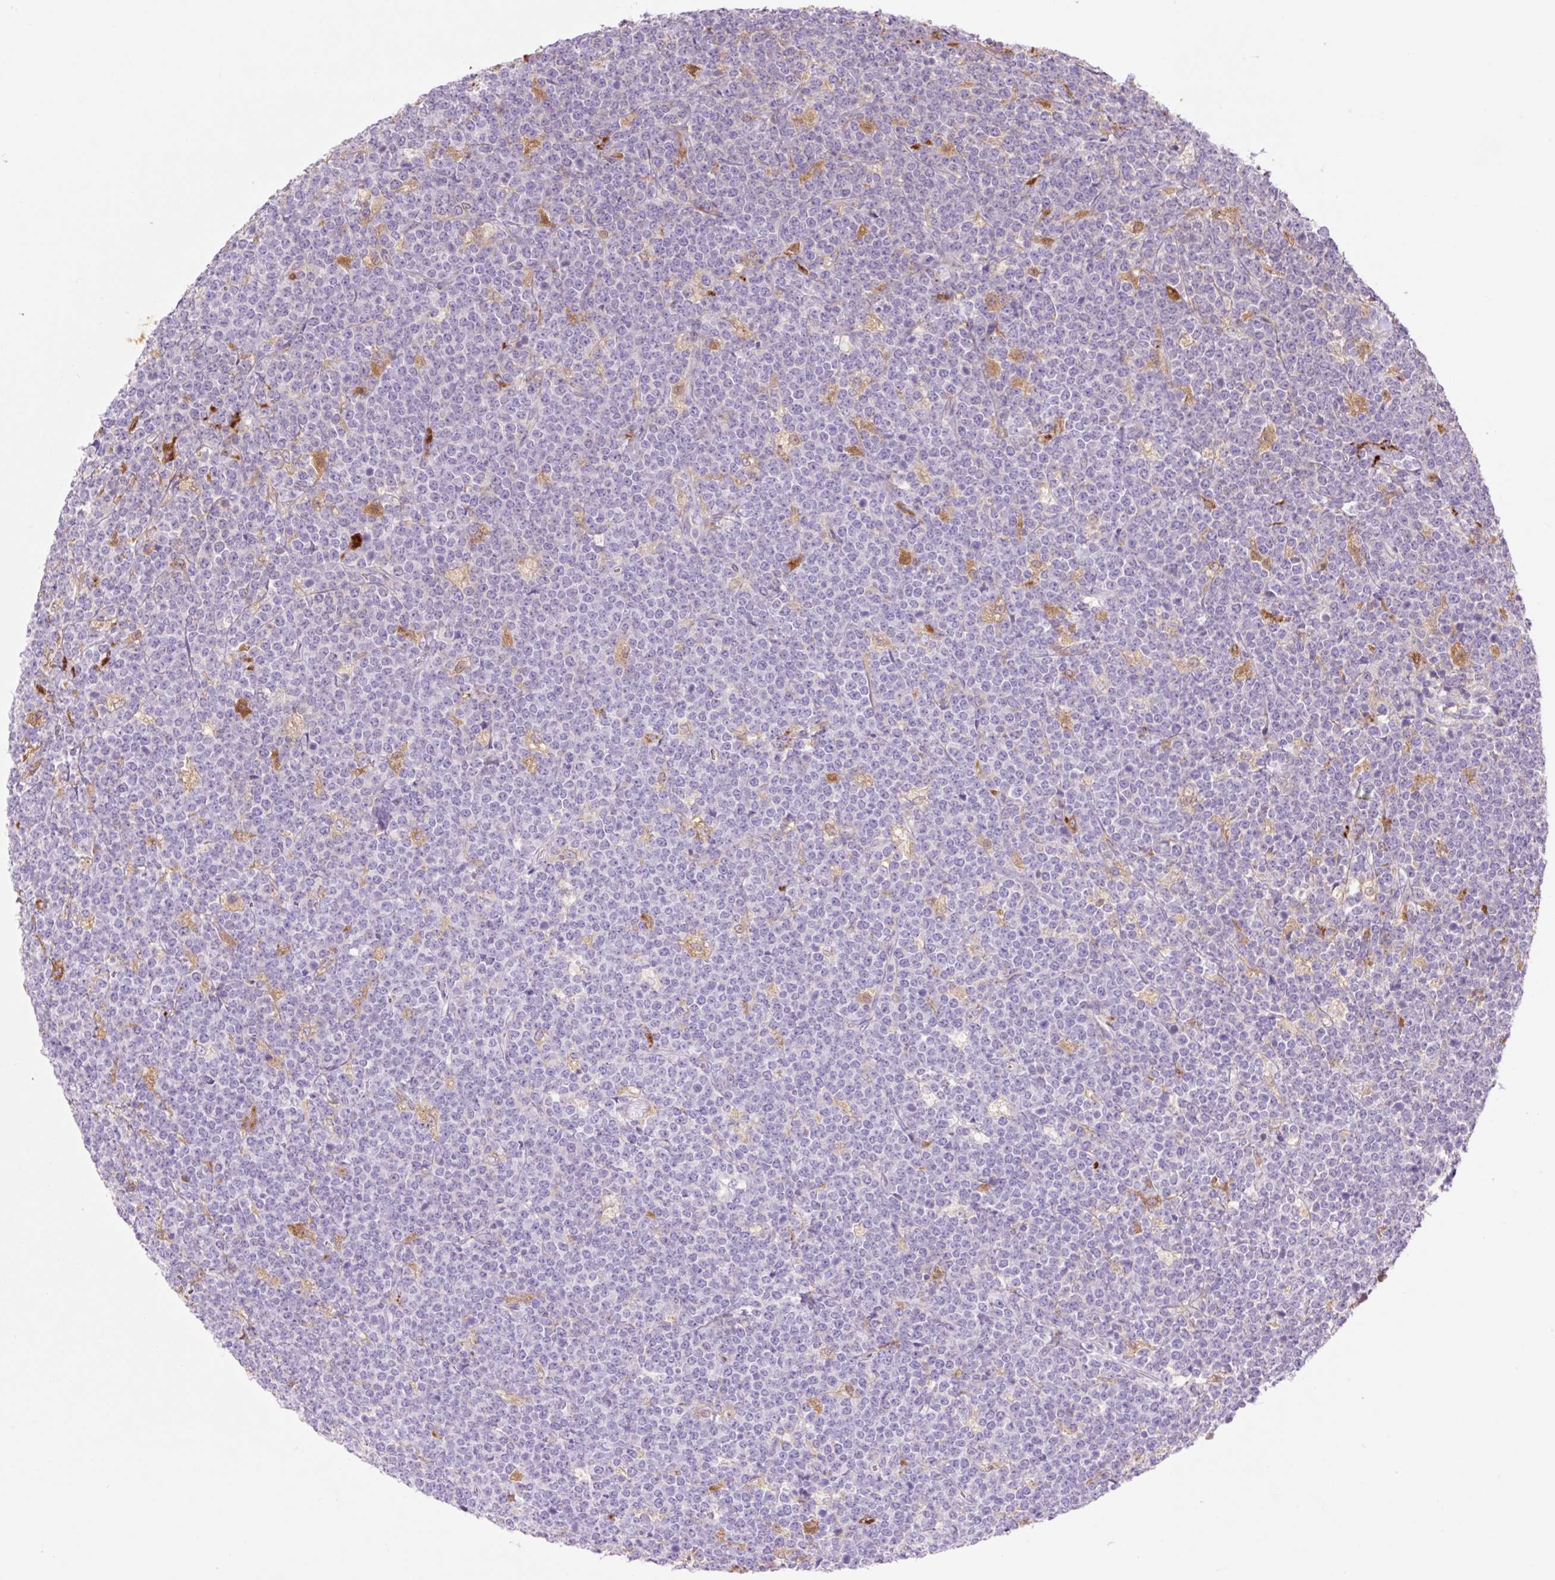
{"staining": {"intensity": "negative", "quantity": "none", "location": "none"}, "tissue": "lymphoma", "cell_type": "Tumor cells", "image_type": "cancer", "snomed": [{"axis": "morphology", "description": "Malignant lymphoma, non-Hodgkin's type, High grade"}, {"axis": "topography", "description": "Small intestine"}, {"axis": "topography", "description": "Colon"}], "caption": "Tumor cells show no significant positivity in lymphoma.", "gene": "HEXA", "patient": {"sex": "male", "age": 8}}